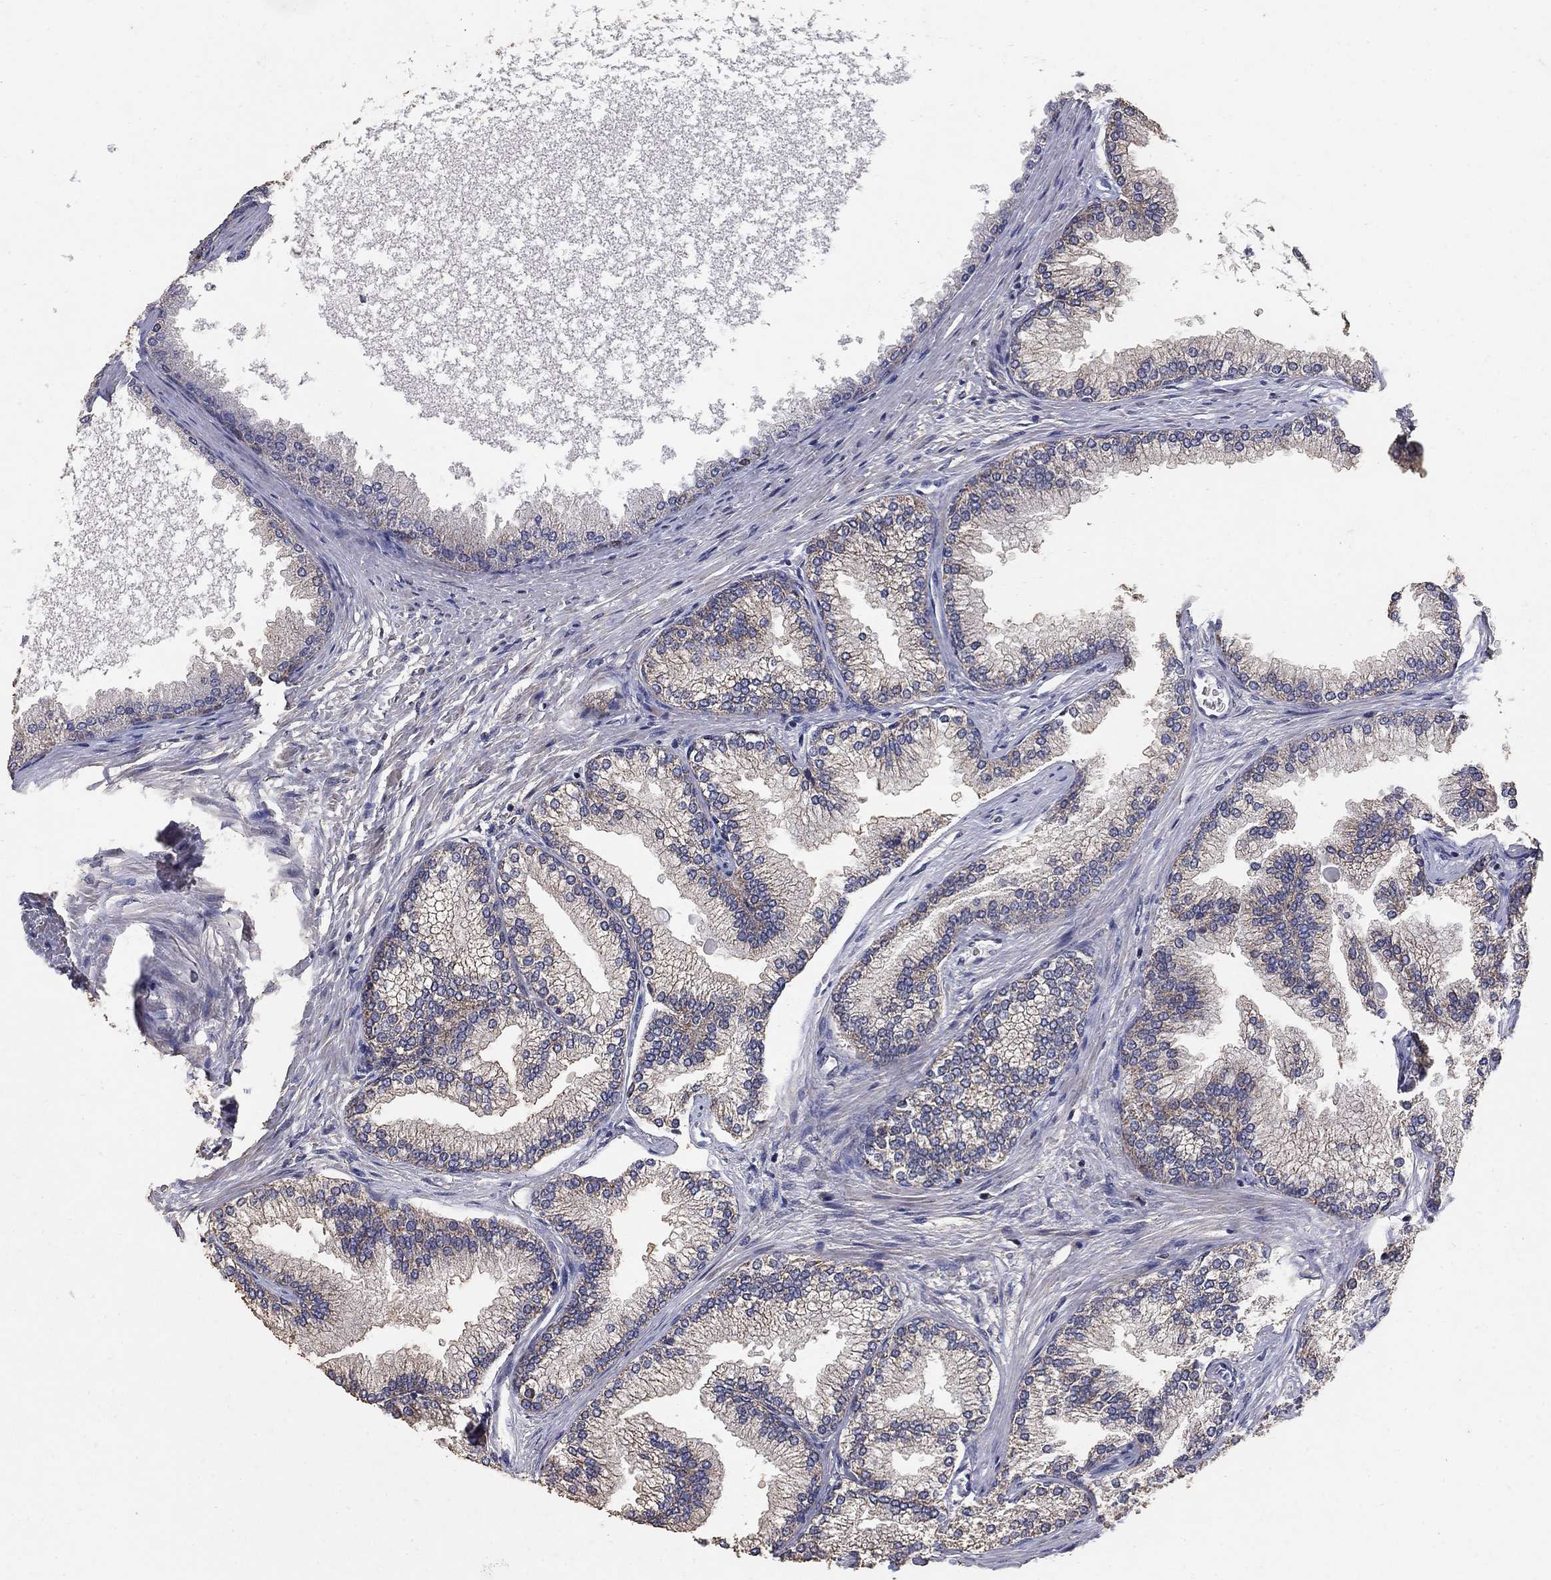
{"staining": {"intensity": "moderate", "quantity": "<25%", "location": "cytoplasmic/membranous"}, "tissue": "prostate", "cell_type": "Glandular cells", "image_type": "normal", "snomed": [{"axis": "morphology", "description": "Normal tissue, NOS"}, {"axis": "topography", "description": "Prostate"}], "caption": "This micrograph exhibits IHC staining of benign prostate, with low moderate cytoplasmic/membranous staining in approximately <25% of glandular cells.", "gene": "GPSM1", "patient": {"sex": "male", "age": 72}}